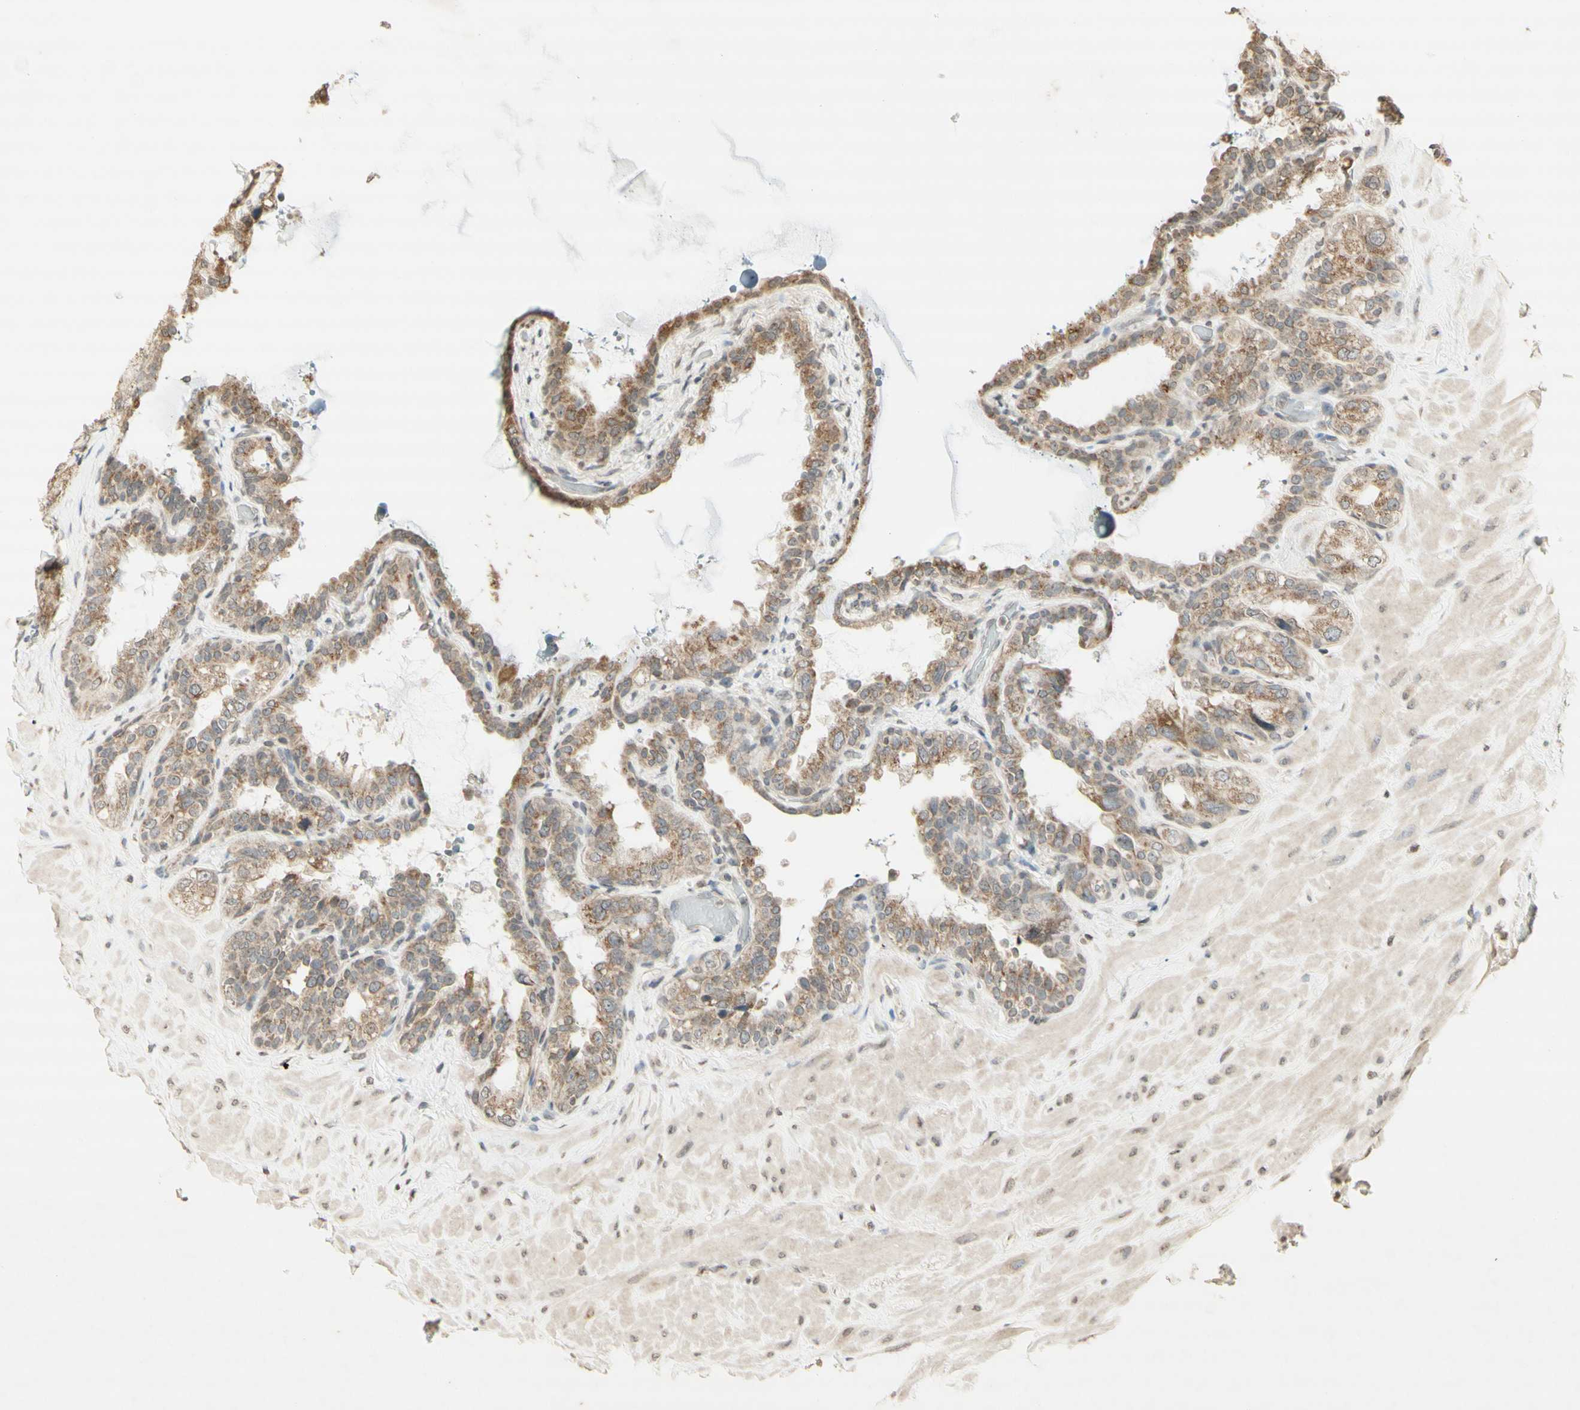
{"staining": {"intensity": "moderate", "quantity": ">75%", "location": "cytoplasmic/membranous"}, "tissue": "seminal vesicle", "cell_type": "Glandular cells", "image_type": "normal", "snomed": [{"axis": "morphology", "description": "Normal tissue, NOS"}, {"axis": "topography", "description": "Seminal veicle"}], "caption": "Brown immunohistochemical staining in unremarkable human seminal vesicle displays moderate cytoplasmic/membranous staining in about >75% of glandular cells.", "gene": "CCNI", "patient": {"sex": "male", "age": 68}}